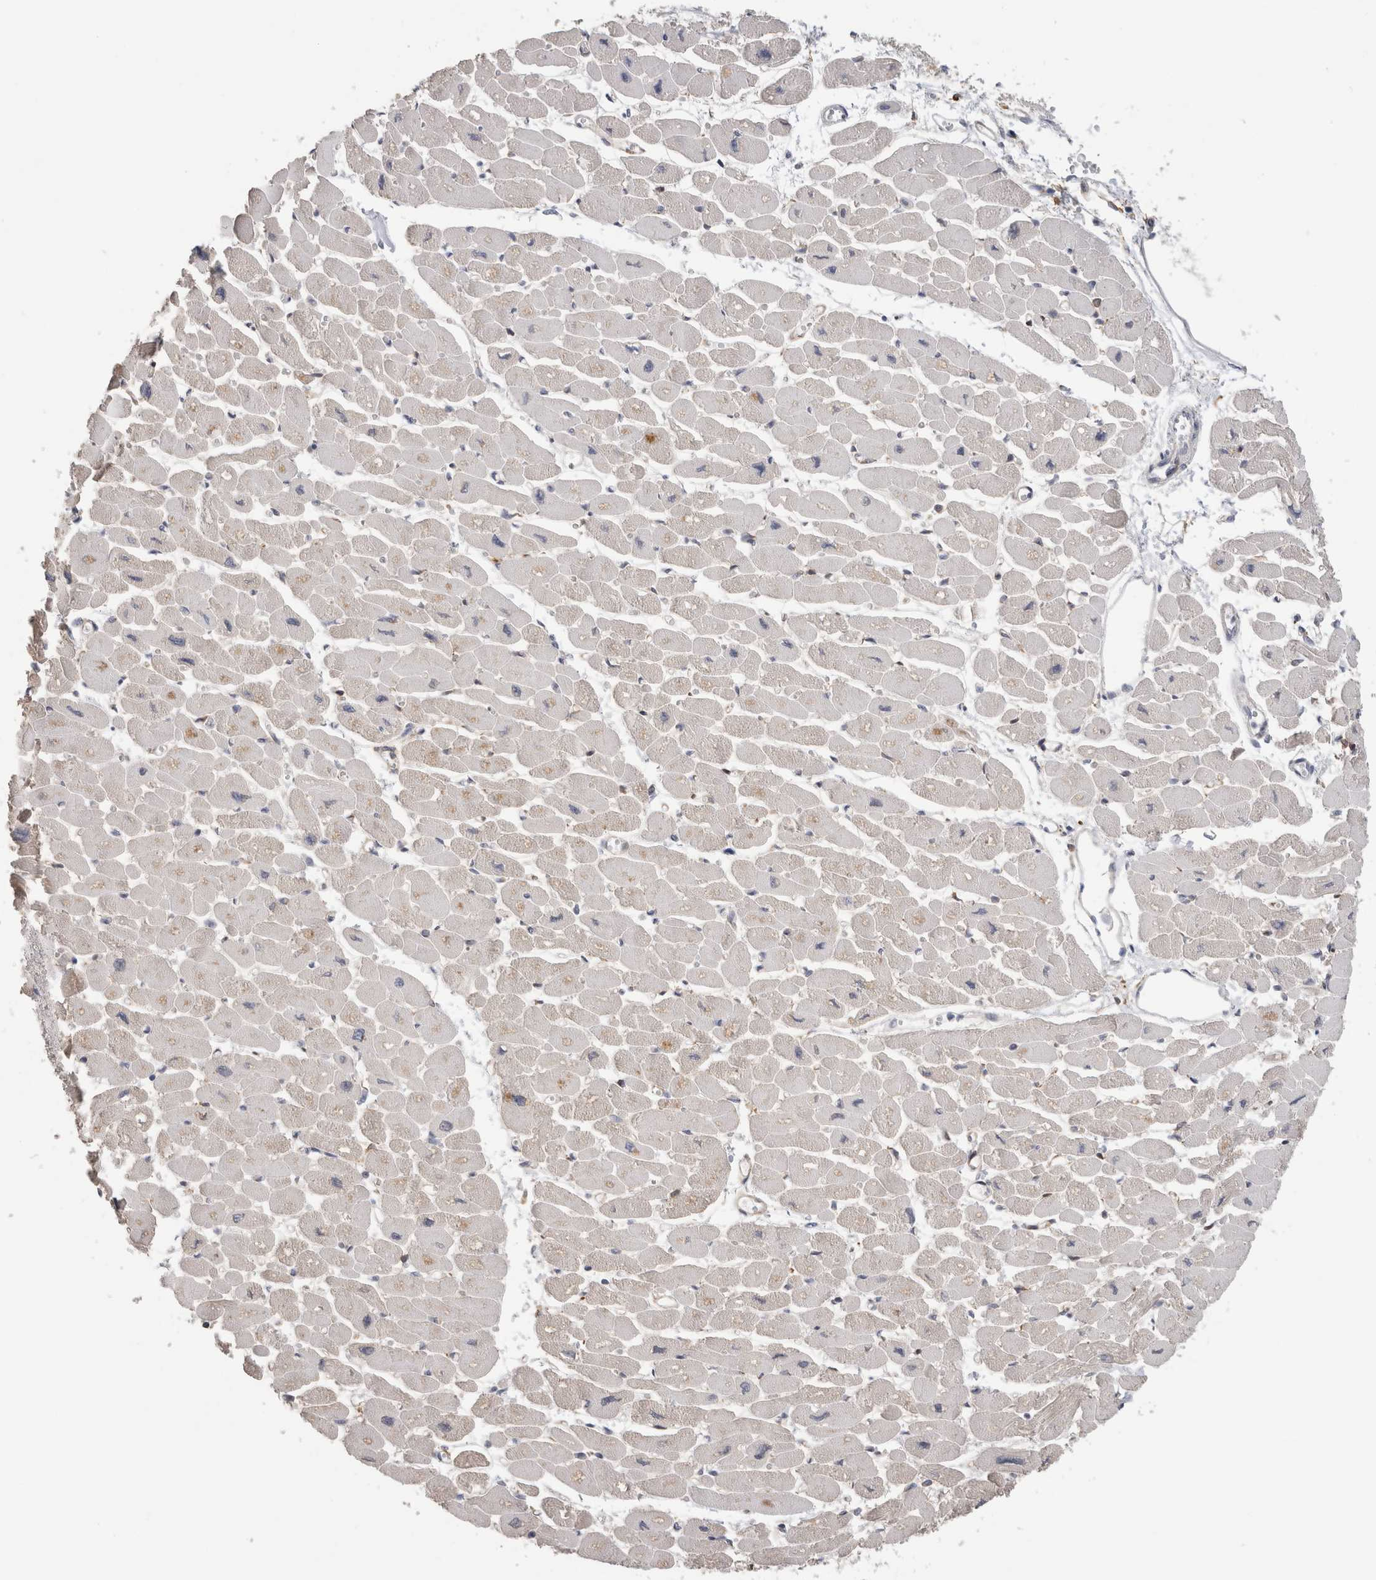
{"staining": {"intensity": "weak", "quantity": "<25%", "location": "cytoplasmic/membranous"}, "tissue": "heart muscle", "cell_type": "Cardiomyocytes", "image_type": "normal", "snomed": [{"axis": "morphology", "description": "Normal tissue, NOS"}, {"axis": "topography", "description": "Heart"}], "caption": "Cardiomyocytes are negative for brown protein staining in benign heart muscle. (DAB IHC visualized using brightfield microscopy, high magnification).", "gene": "SYTL5", "patient": {"sex": "female", "age": 54}}